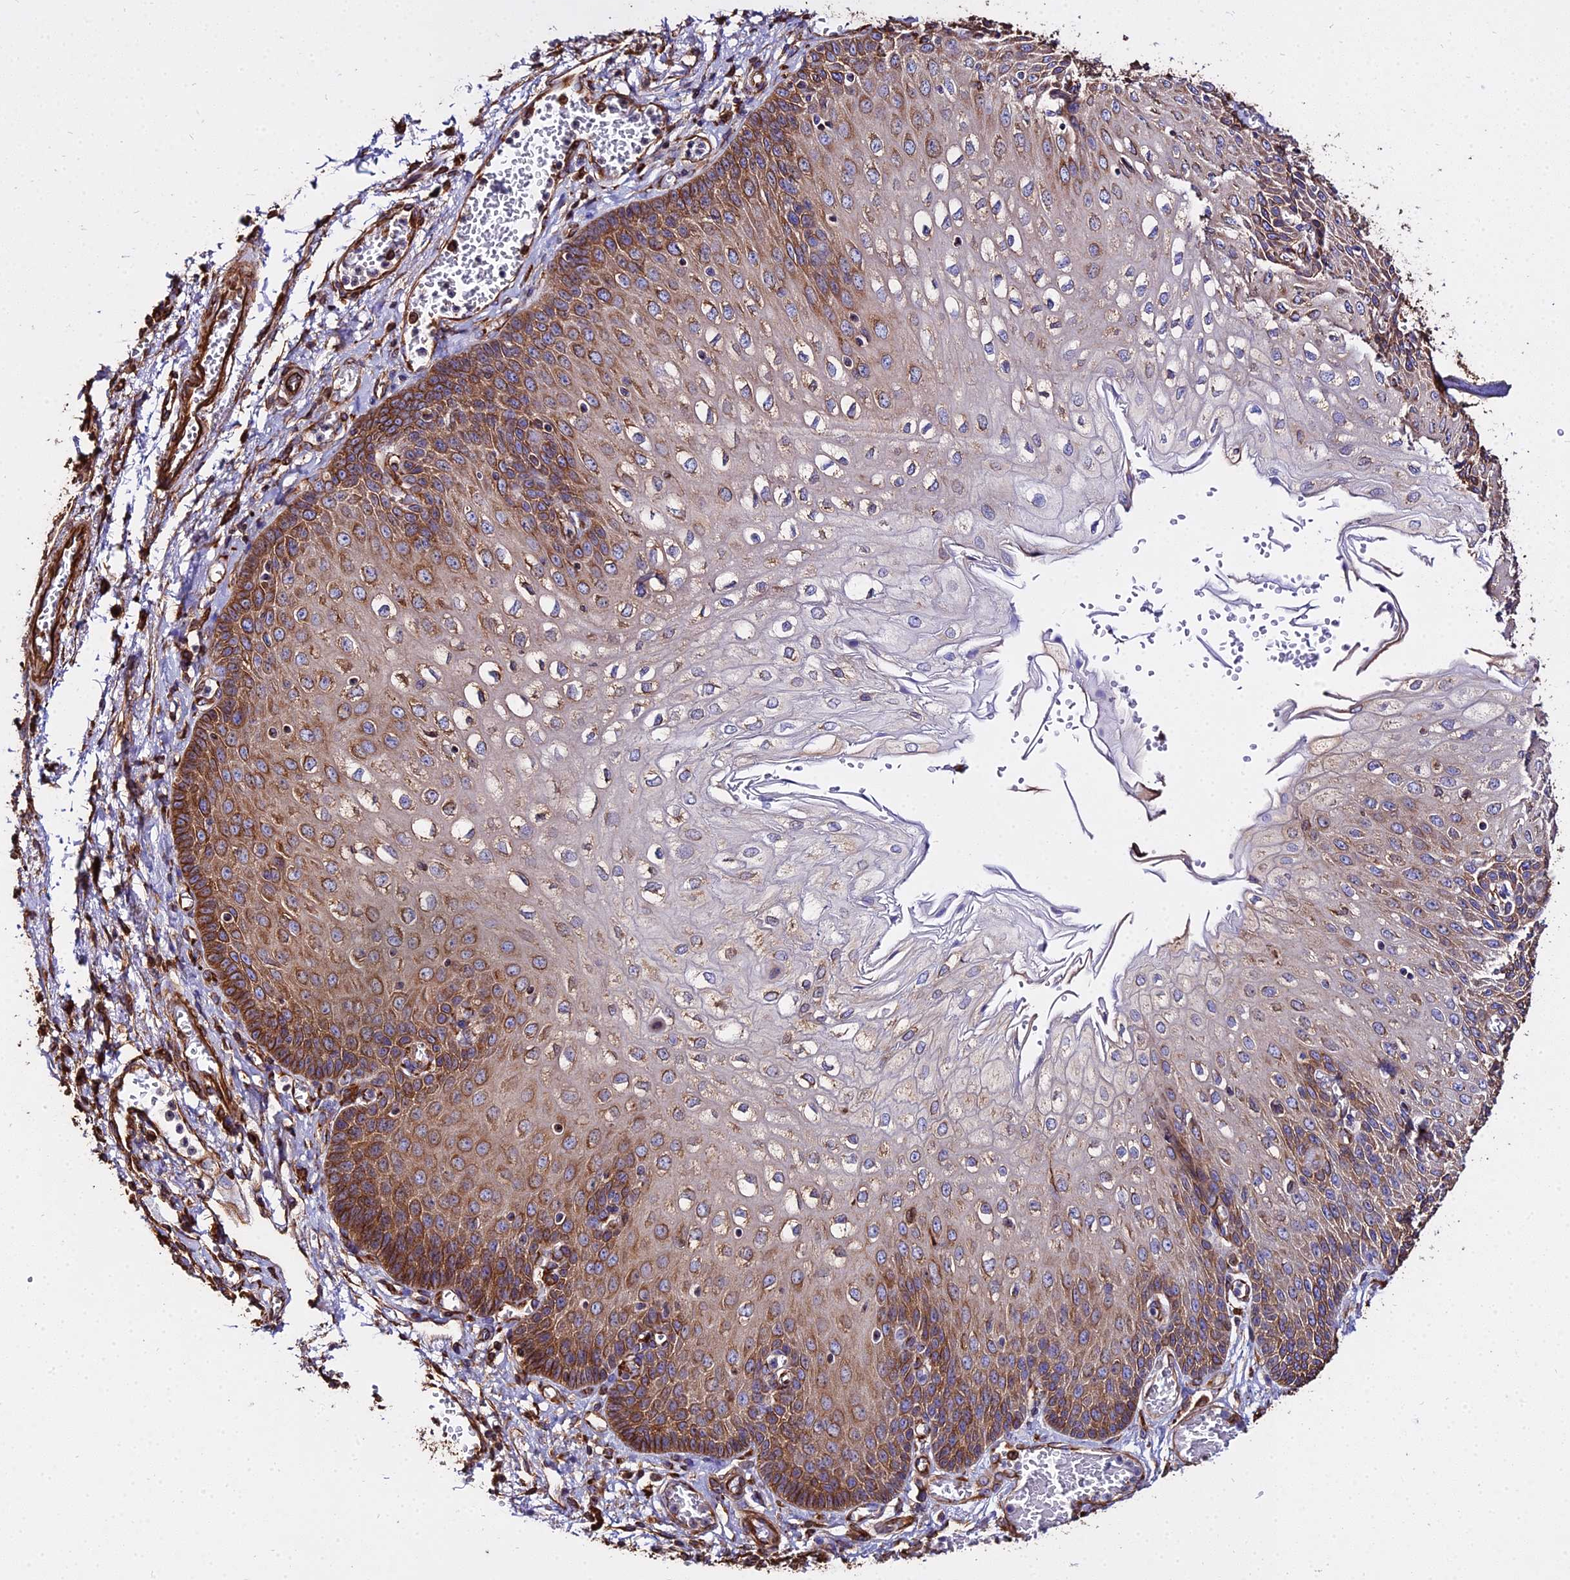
{"staining": {"intensity": "strong", "quantity": ">75%", "location": "cytoplasmic/membranous"}, "tissue": "esophagus", "cell_type": "Squamous epithelial cells", "image_type": "normal", "snomed": [{"axis": "morphology", "description": "Normal tissue, NOS"}, {"axis": "topography", "description": "Esophagus"}], "caption": "An immunohistochemistry photomicrograph of unremarkable tissue is shown. Protein staining in brown shows strong cytoplasmic/membranous positivity in esophagus within squamous epithelial cells.", "gene": "TUBA1A", "patient": {"sex": "male", "age": 81}}